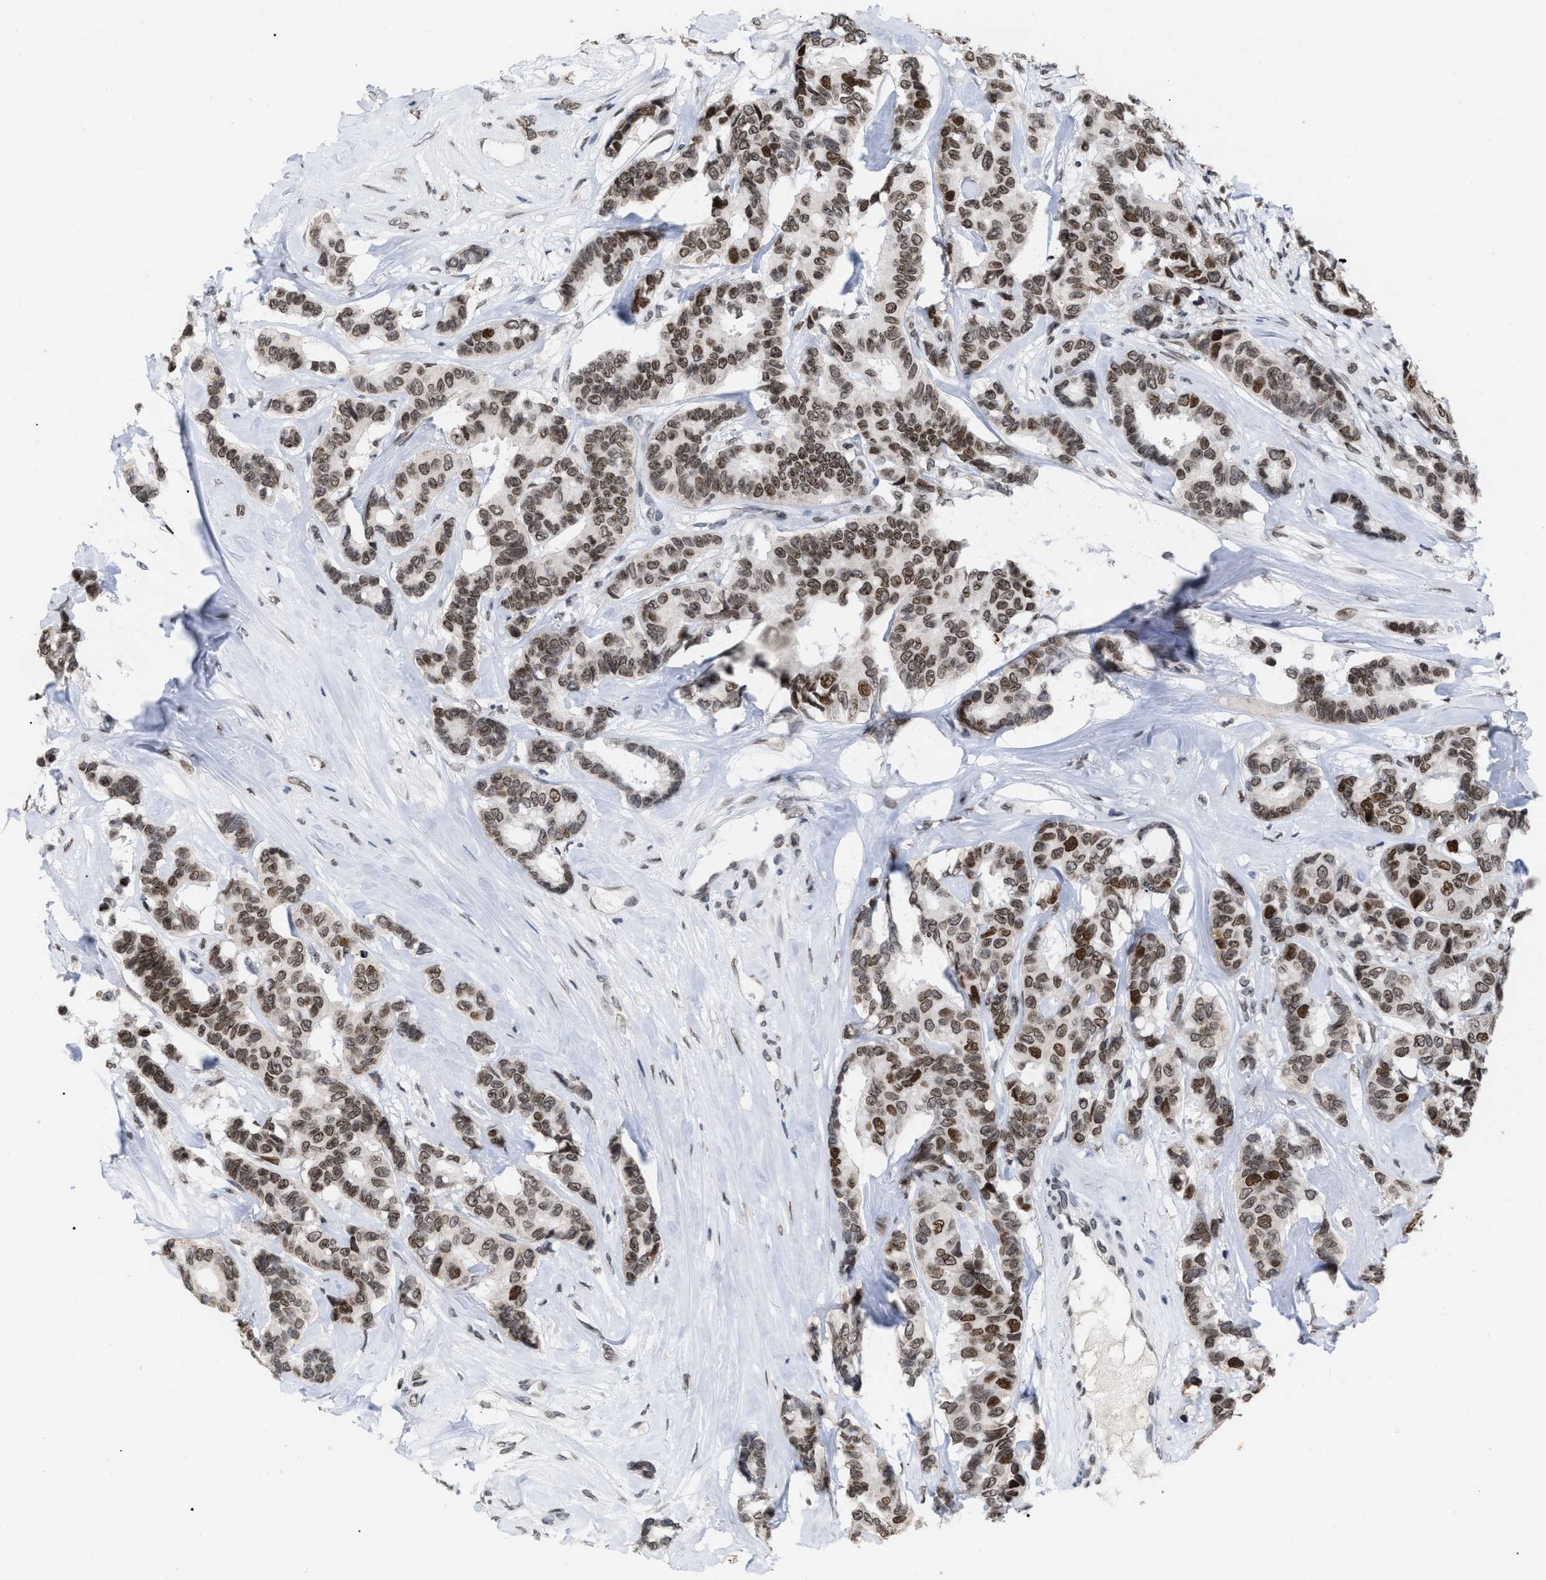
{"staining": {"intensity": "moderate", "quantity": ">75%", "location": "cytoplasmic/membranous,nuclear"}, "tissue": "breast cancer", "cell_type": "Tumor cells", "image_type": "cancer", "snomed": [{"axis": "morphology", "description": "Duct carcinoma"}, {"axis": "topography", "description": "Breast"}], "caption": "There is medium levels of moderate cytoplasmic/membranous and nuclear staining in tumor cells of breast cancer (intraductal carcinoma), as demonstrated by immunohistochemical staining (brown color).", "gene": "TPR", "patient": {"sex": "female", "age": 87}}